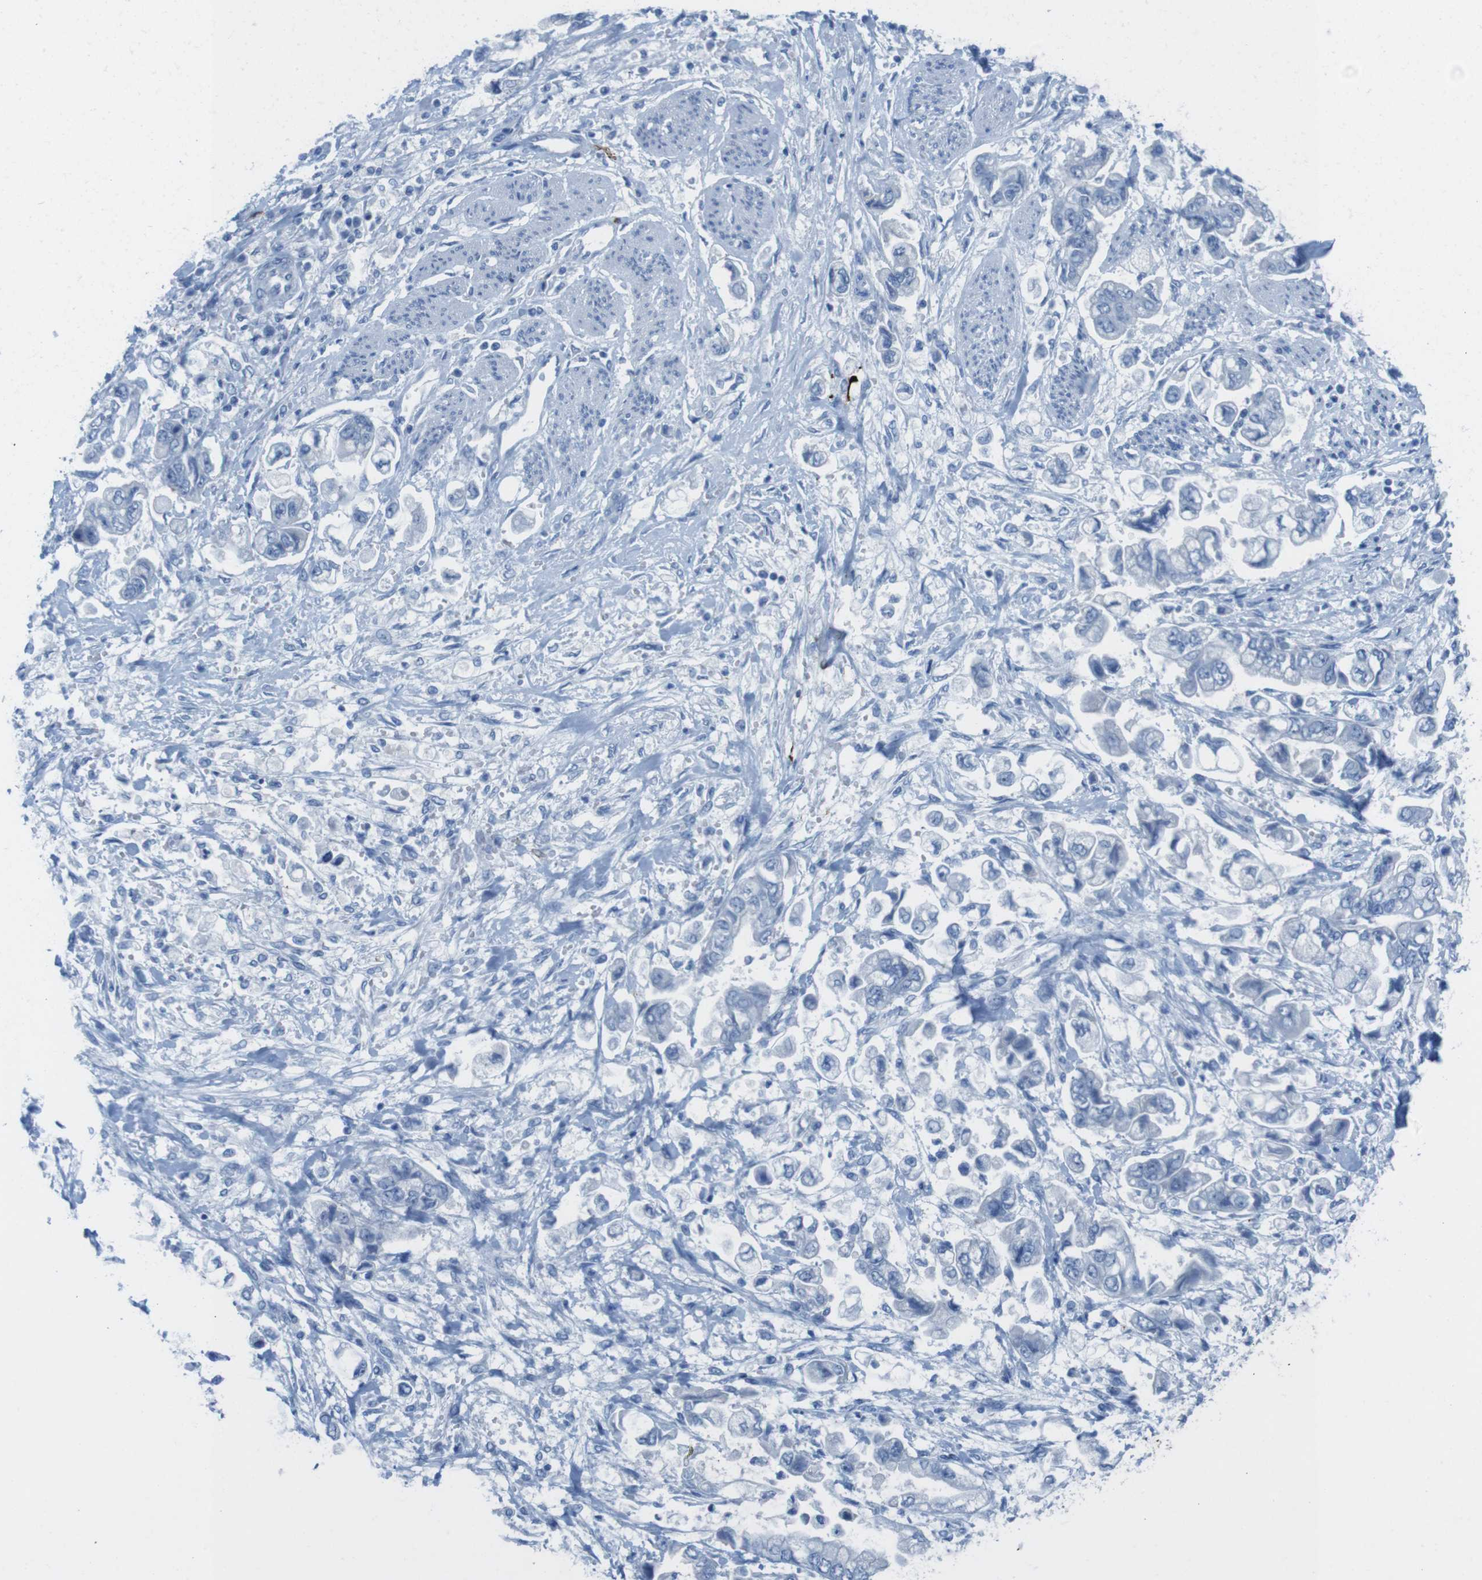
{"staining": {"intensity": "negative", "quantity": "none", "location": "none"}, "tissue": "stomach cancer", "cell_type": "Tumor cells", "image_type": "cancer", "snomed": [{"axis": "morphology", "description": "Normal tissue, NOS"}, {"axis": "morphology", "description": "Adenocarcinoma, NOS"}, {"axis": "topography", "description": "Stomach"}], "caption": "Photomicrograph shows no significant protein expression in tumor cells of adenocarcinoma (stomach).", "gene": "GAP43", "patient": {"sex": "male", "age": 62}}